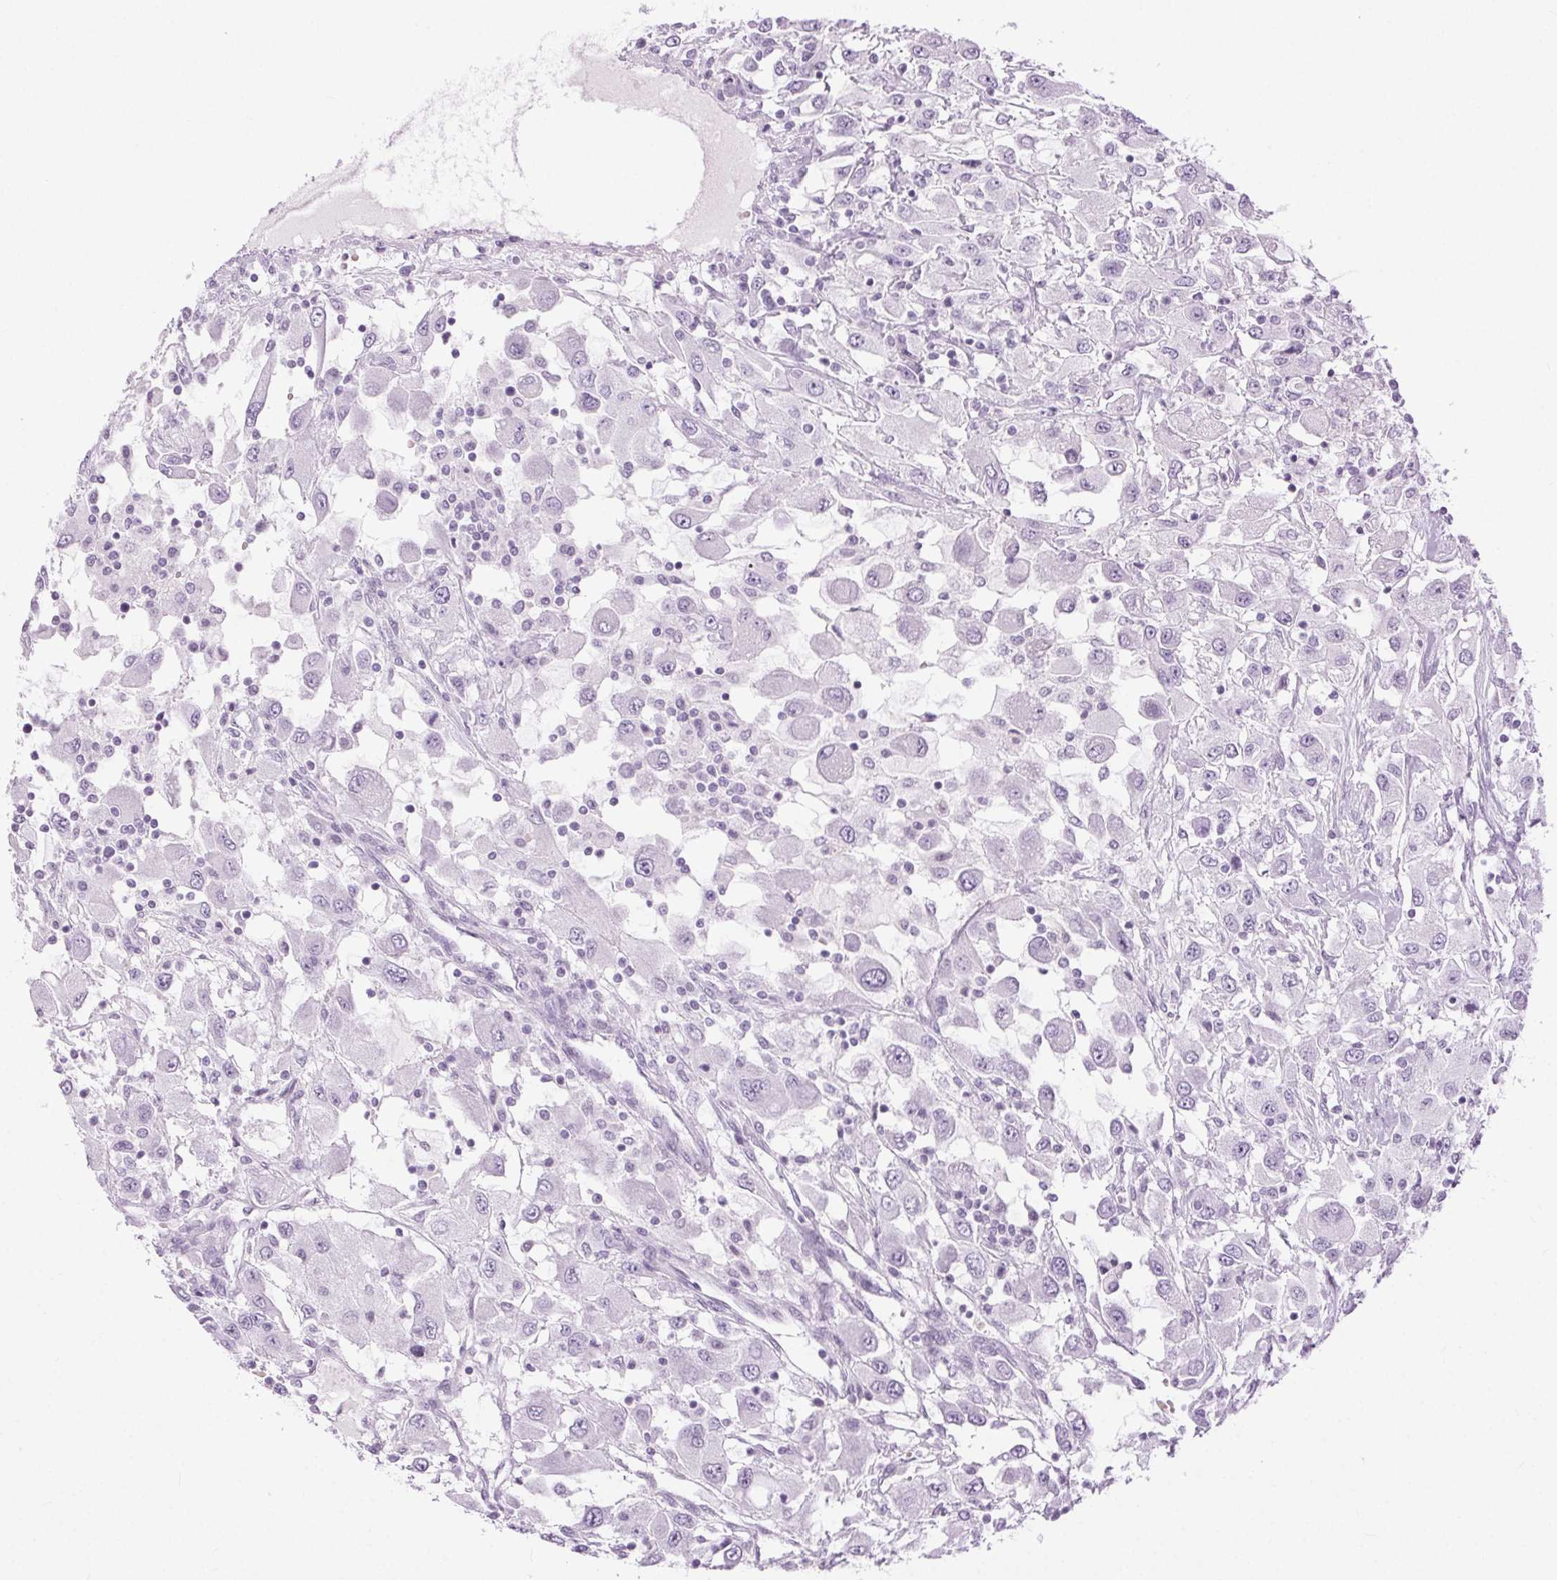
{"staining": {"intensity": "negative", "quantity": "none", "location": "none"}, "tissue": "renal cancer", "cell_type": "Tumor cells", "image_type": "cancer", "snomed": [{"axis": "morphology", "description": "Adenocarcinoma, NOS"}, {"axis": "topography", "description": "Kidney"}], "caption": "This histopathology image is of renal cancer stained with IHC to label a protein in brown with the nuclei are counter-stained blue. There is no expression in tumor cells.", "gene": "BEND2", "patient": {"sex": "female", "age": 67}}